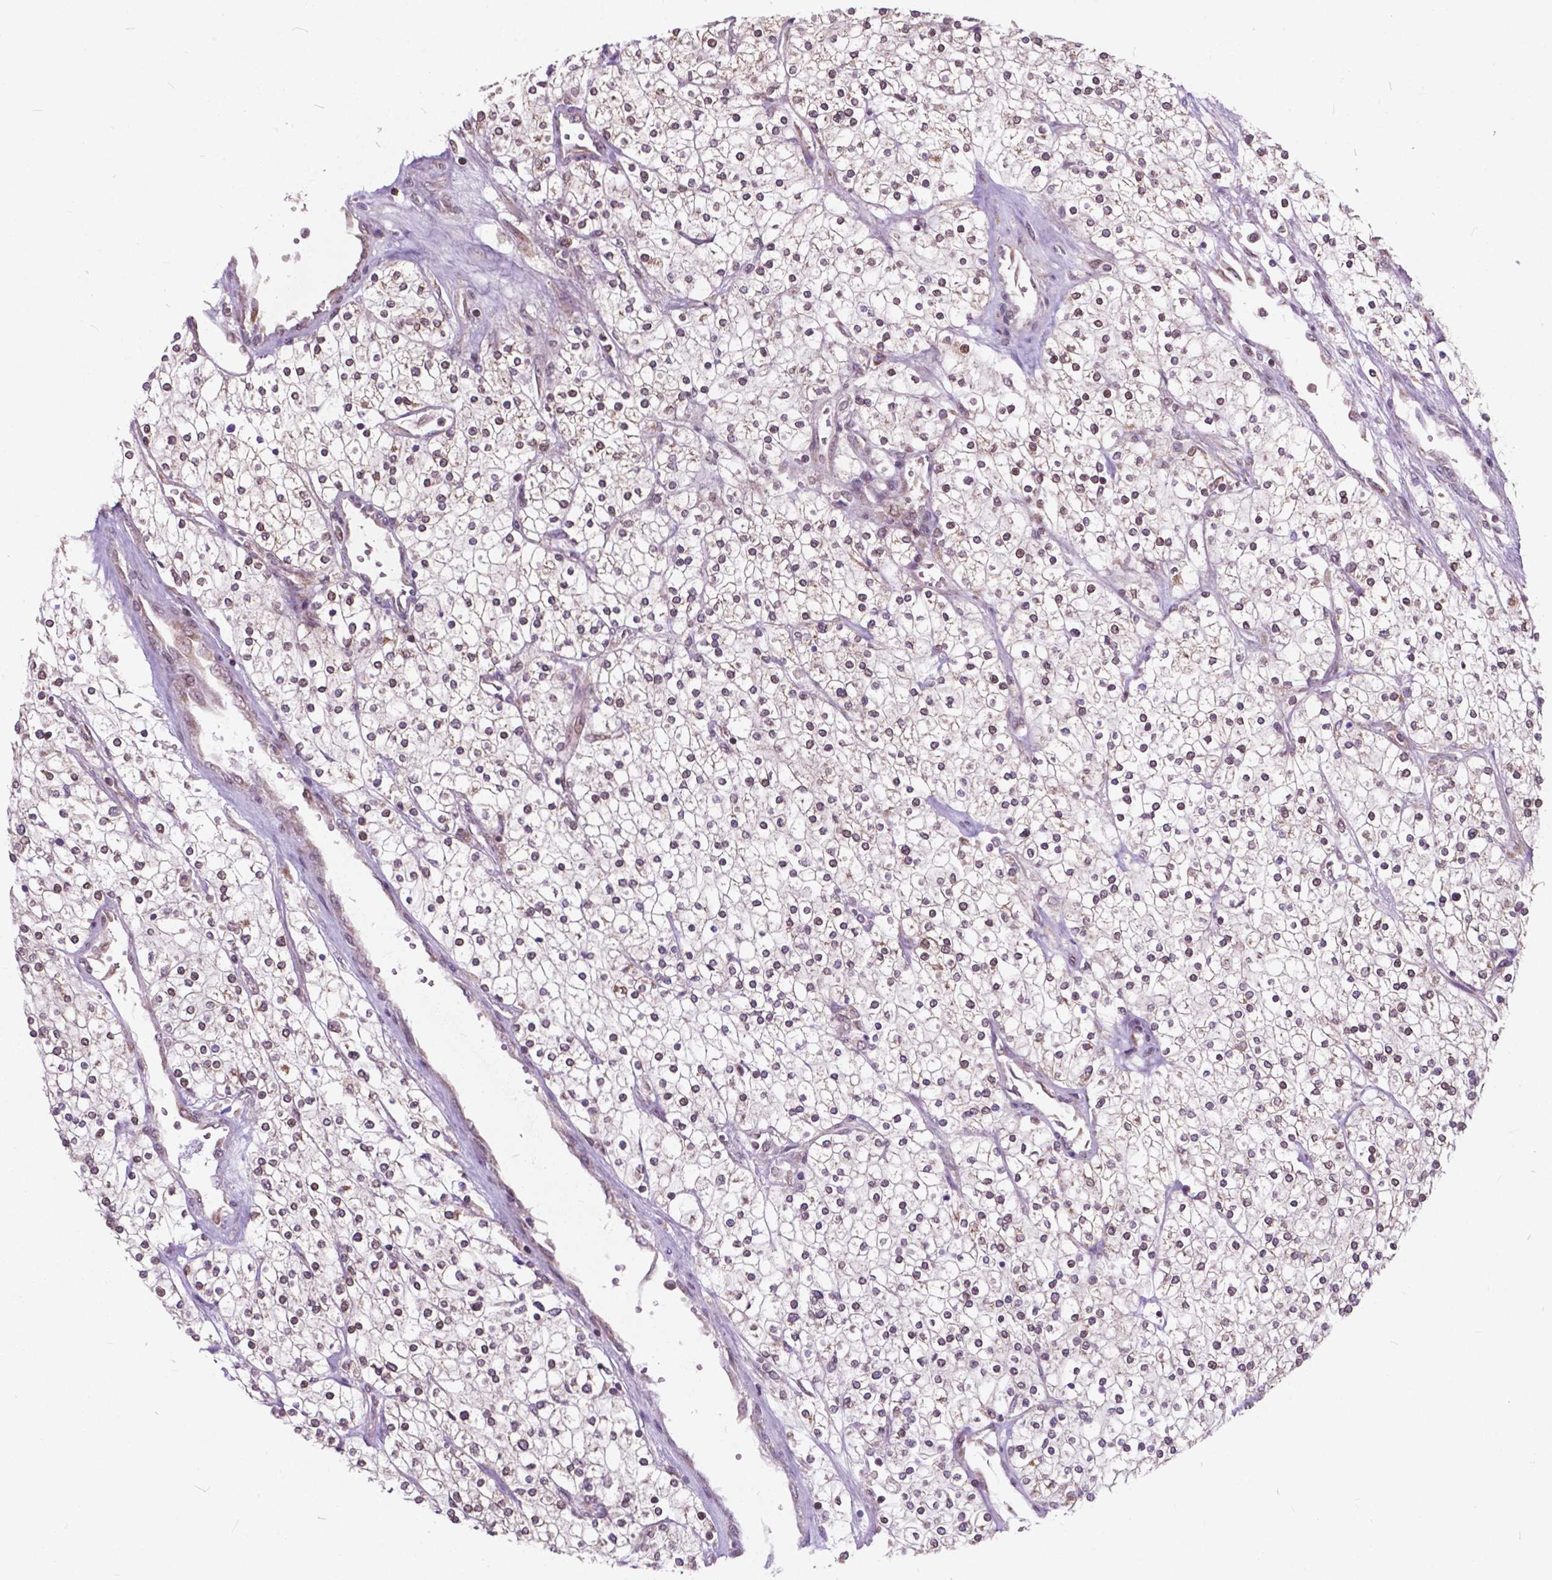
{"staining": {"intensity": "weak", "quantity": ">75%", "location": "nuclear"}, "tissue": "renal cancer", "cell_type": "Tumor cells", "image_type": "cancer", "snomed": [{"axis": "morphology", "description": "Adenocarcinoma, NOS"}, {"axis": "topography", "description": "Kidney"}], "caption": "Renal adenocarcinoma stained for a protein demonstrates weak nuclear positivity in tumor cells.", "gene": "MRPL33", "patient": {"sex": "male", "age": 80}}